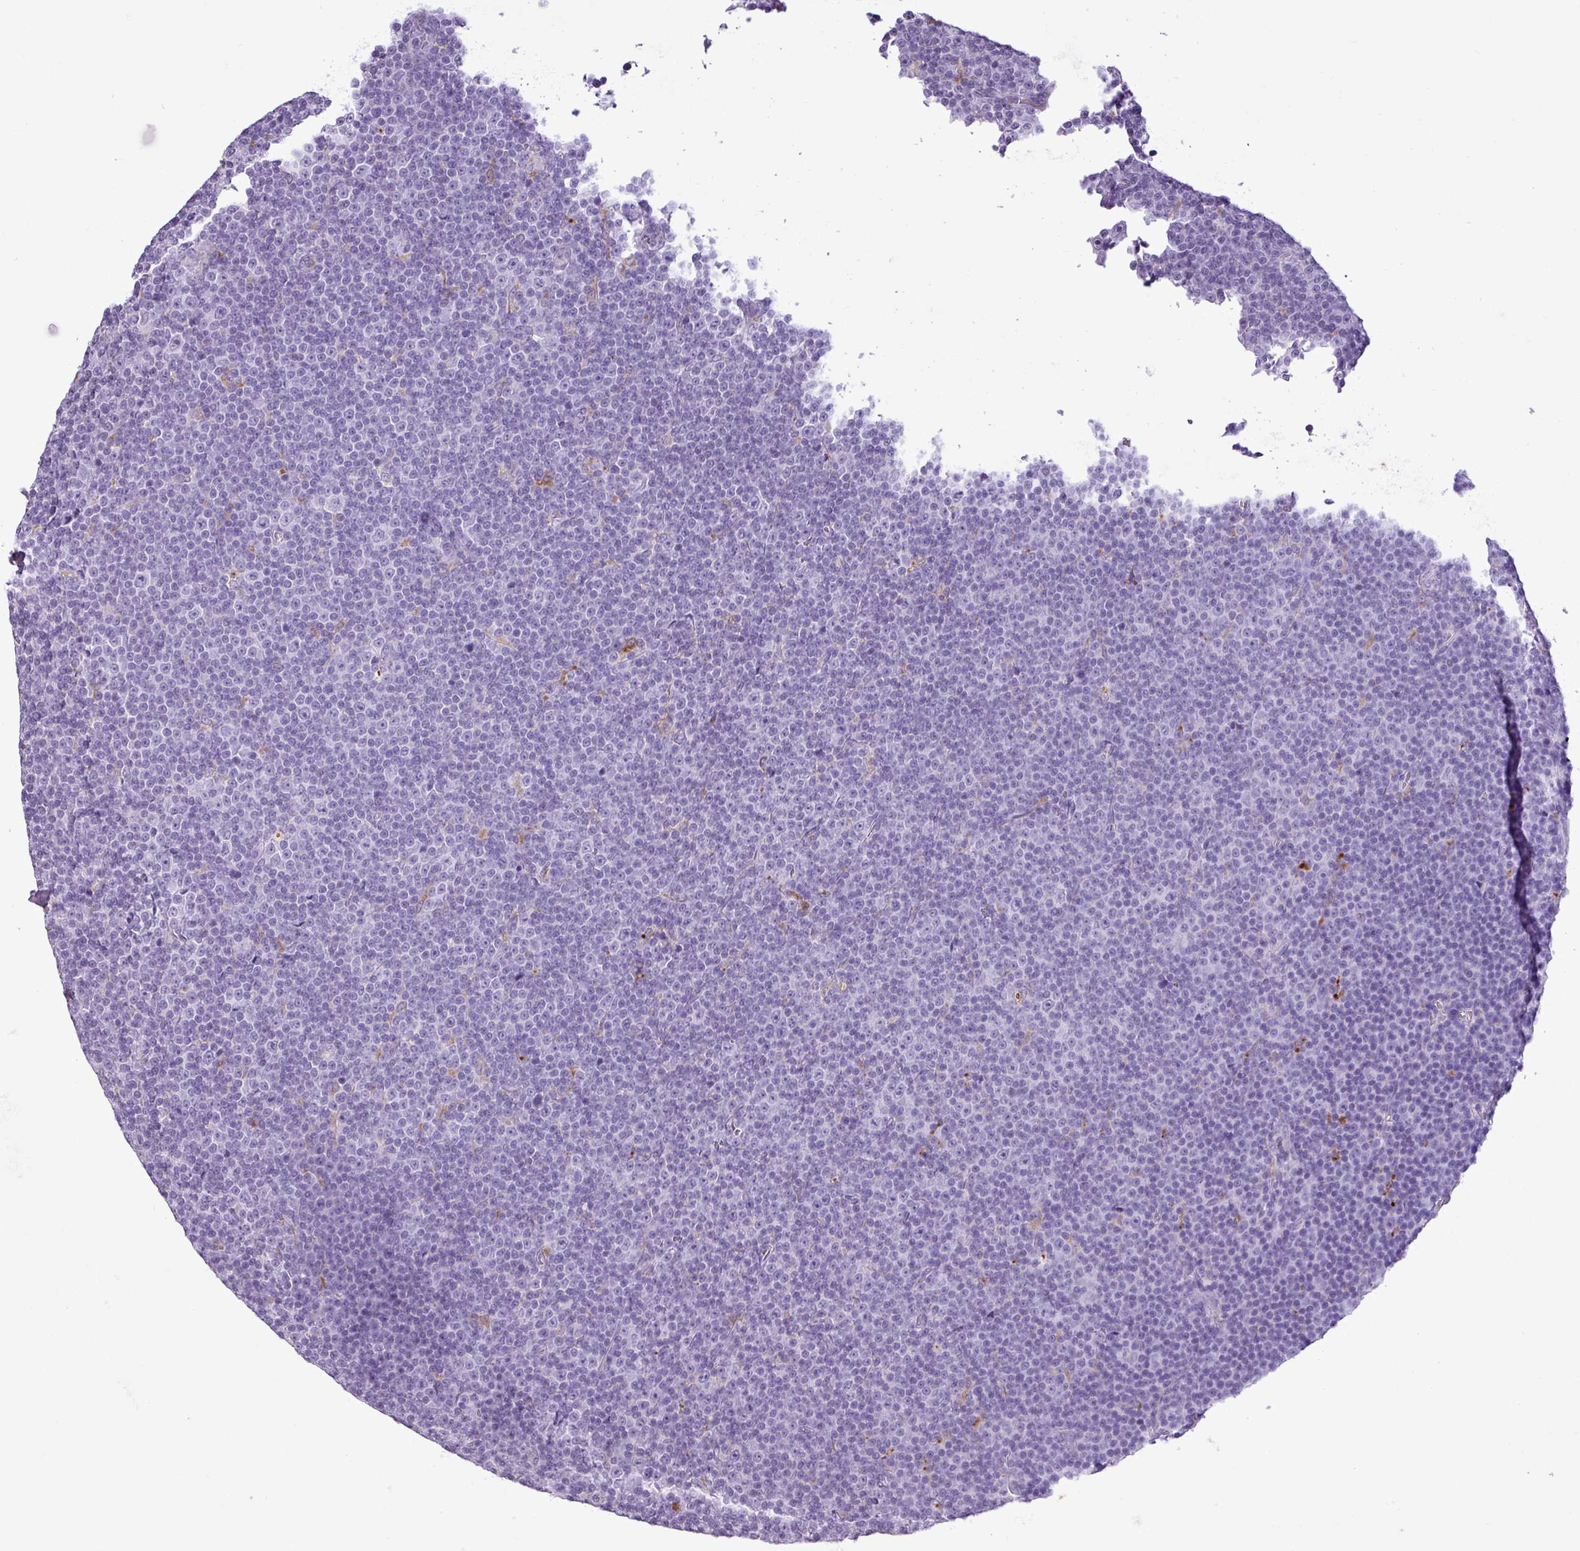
{"staining": {"intensity": "negative", "quantity": "none", "location": "none"}, "tissue": "lymphoma", "cell_type": "Tumor cells", "image_type": "cancer", "snomed": [{"axis": "morphology", "description": "Malignant lymphoma, non-Hodgkin's type, Low grade"}, {"axis": "topography", "description": "Lymph node"}], "caption": "A micrograph of human lymphoma is negative for staining in tumor cells.", "gene": "TMEM200C", "patient": {"sex": "female", "age": 67}}